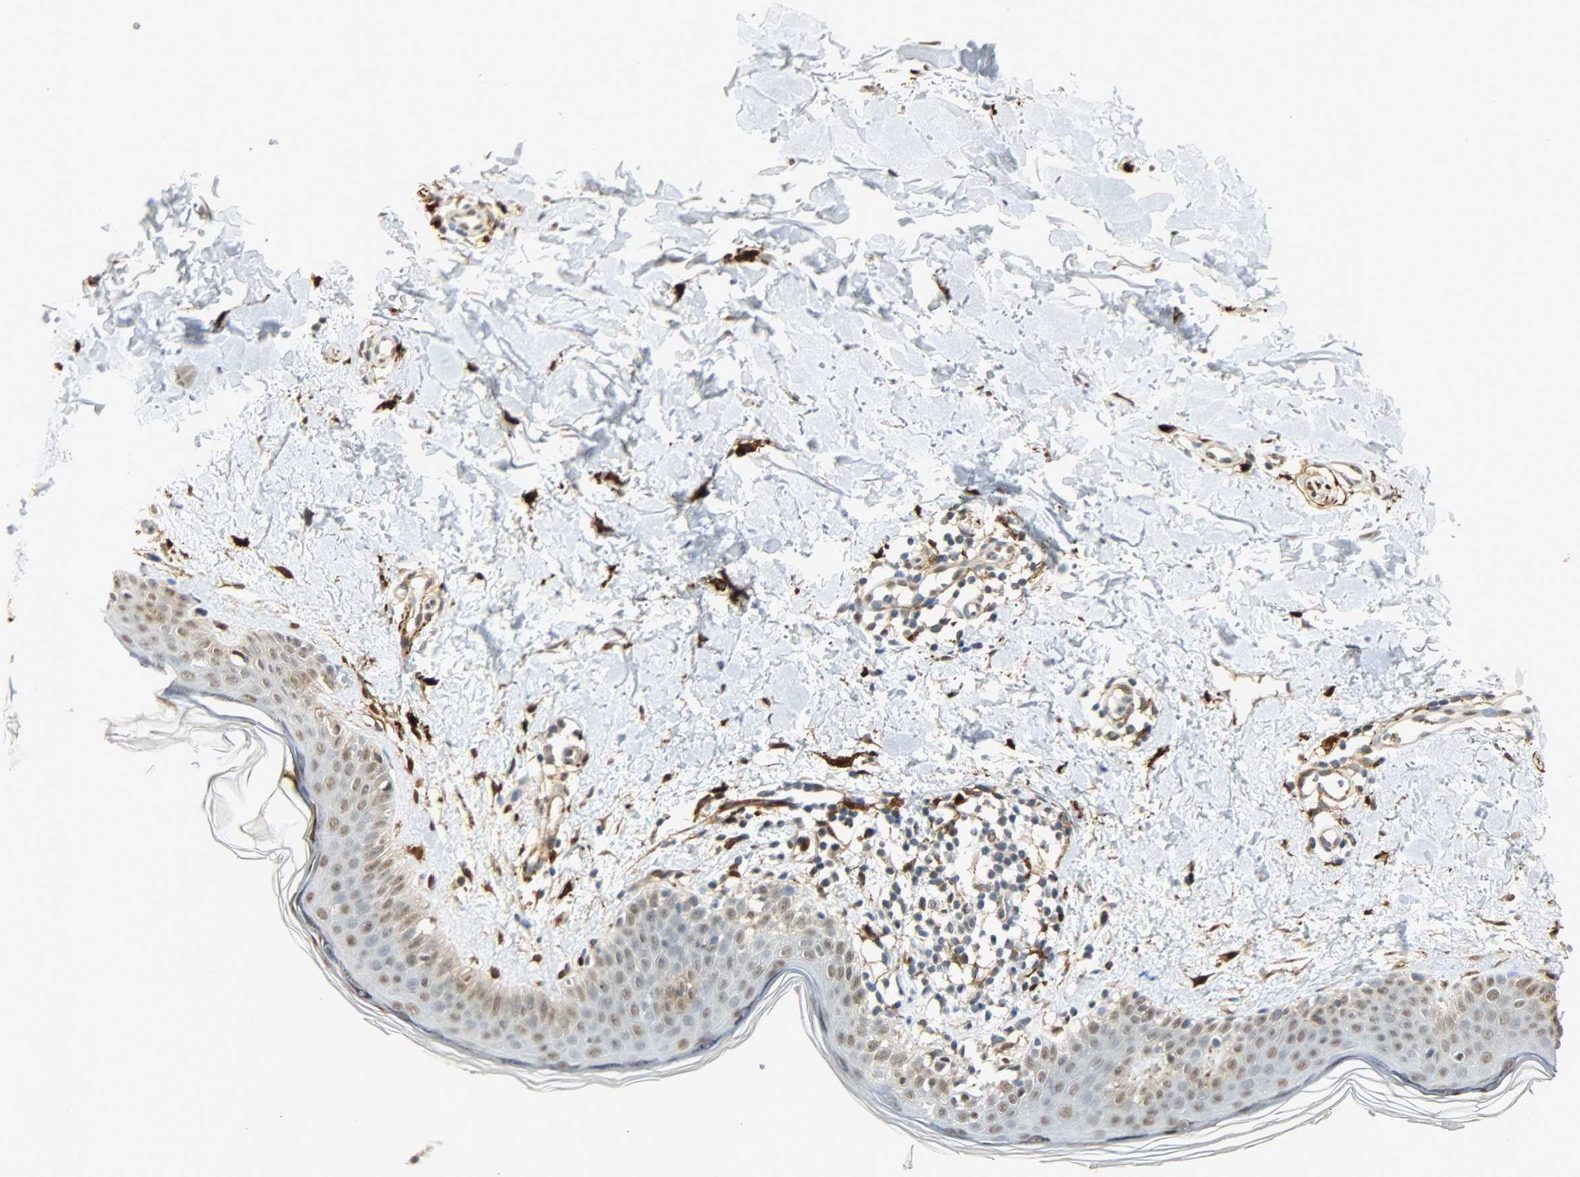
{"staining": {"intensity": "strong", "quantity": ">75%", "location": "cytoplasmic/membranous,nuclear"}, "tissue": "skin", "cell_type": "Fibroblasts", "image_type": "normal", "snomed": [{"axis": "morphology", "description": "Normal tissue, NOS"}, {"axis": "topography", "description": "Skin"}], "caption": "A brown stain labels strong cytoplasmic/membranous,nuclear positivity of a protein in fibroblasts of normal skin. (DAB (3,3'-diaminobenzidine) IHC with brightfield microscopy, high magnification).", "gene": "NGFR", "patient": {"sex": "female", "age": 56}}